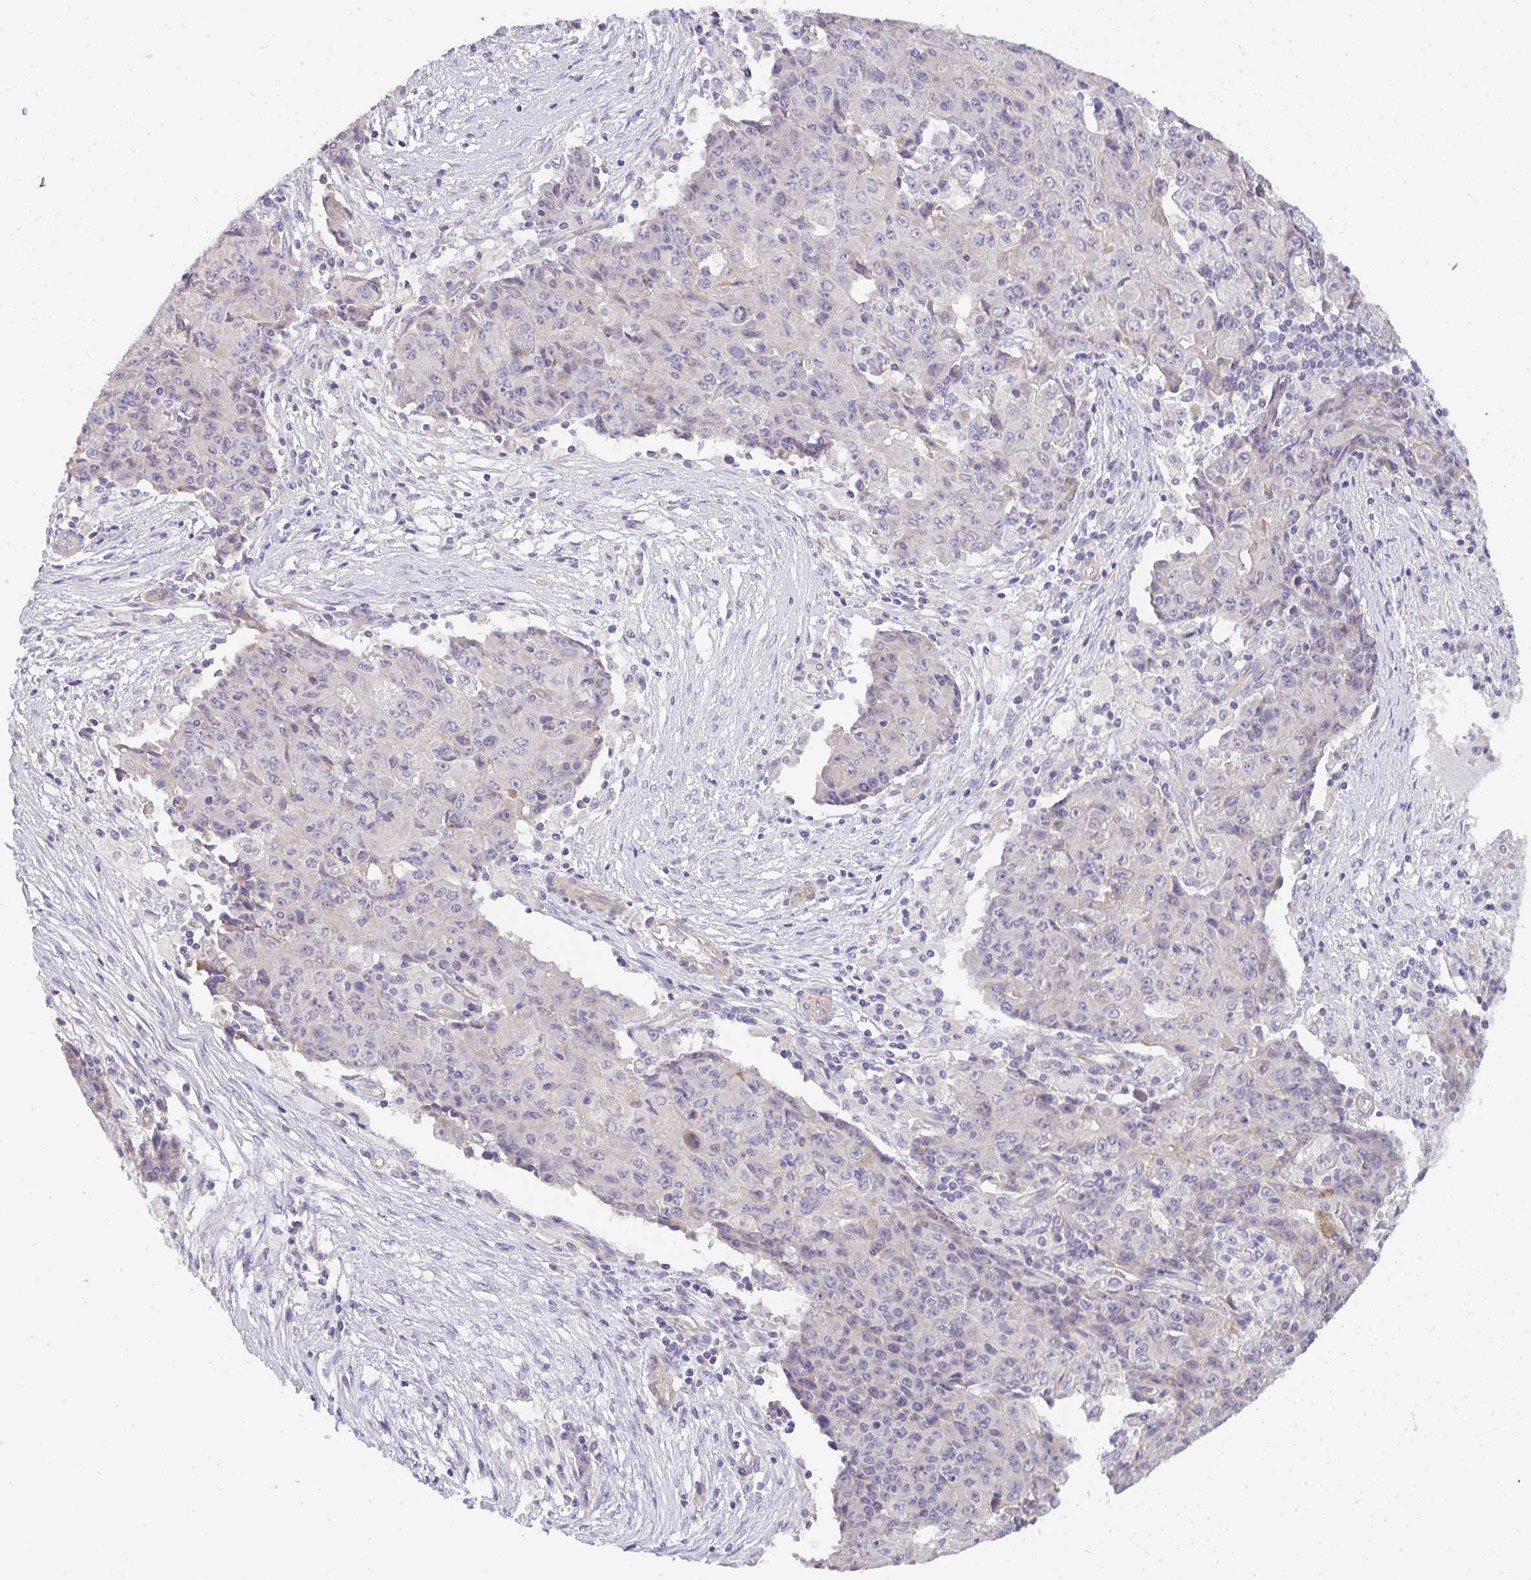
{"staining": {"intensity": "negative", "quantity": "none", "location": "none"}, "tissue": "ovarian cancer", "cell_type": "Tumor cells", "image_type": "cancer", "snomed": [{"axis": "morphology", "description": "Carcinoma, endometroid"}, {"axis": "topography", "description": "Ovary"}], "caption": "This is a histopathology image of IHC staining of endometroid carcinoma (ovarian), which shows no expression in tumor cells. (Stains: DAB immunohistochemistry with hematoxylin counter stain, Microscopy: brightfield microscopy at high magnification).", "gene": "FILIP1", "patient": {"sex": "female", "age": 42}}